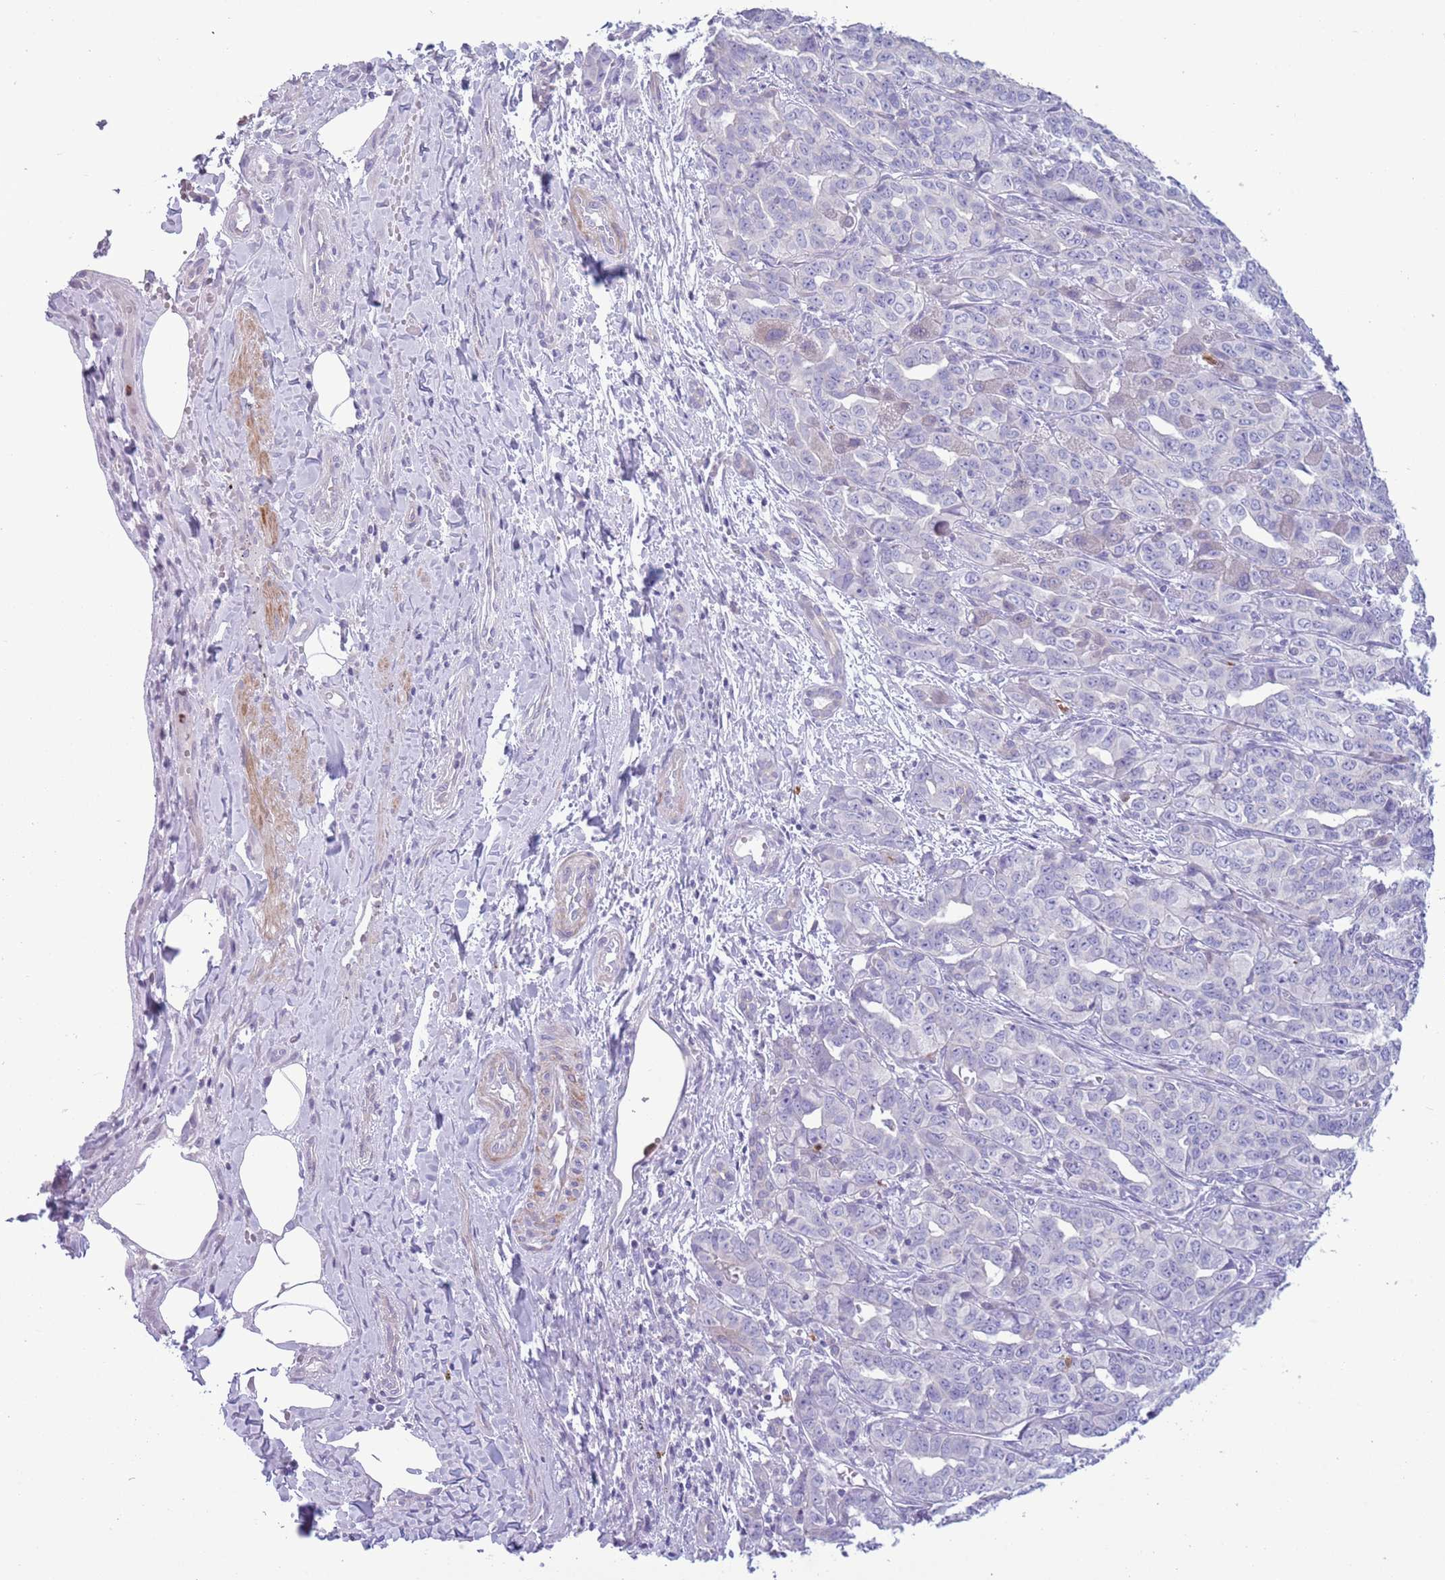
{"staining": {"intensity": "negative", "quantity": "none", "location": "none"}, "tissue": "liver cancer", "cell_type": "Tumor cells", "image_type": "cancer", "snomed": [{"axis": "morphology", "description": "Cholangiocarcinoma"}, {"axis": "topography", "description": "Liver"}], "caption": "Human liver cancer stained for a protein using IHC displays no staining in tumor cells.", "gene": "OR6M1", "patient": {"sex": "male", "age": 59}}